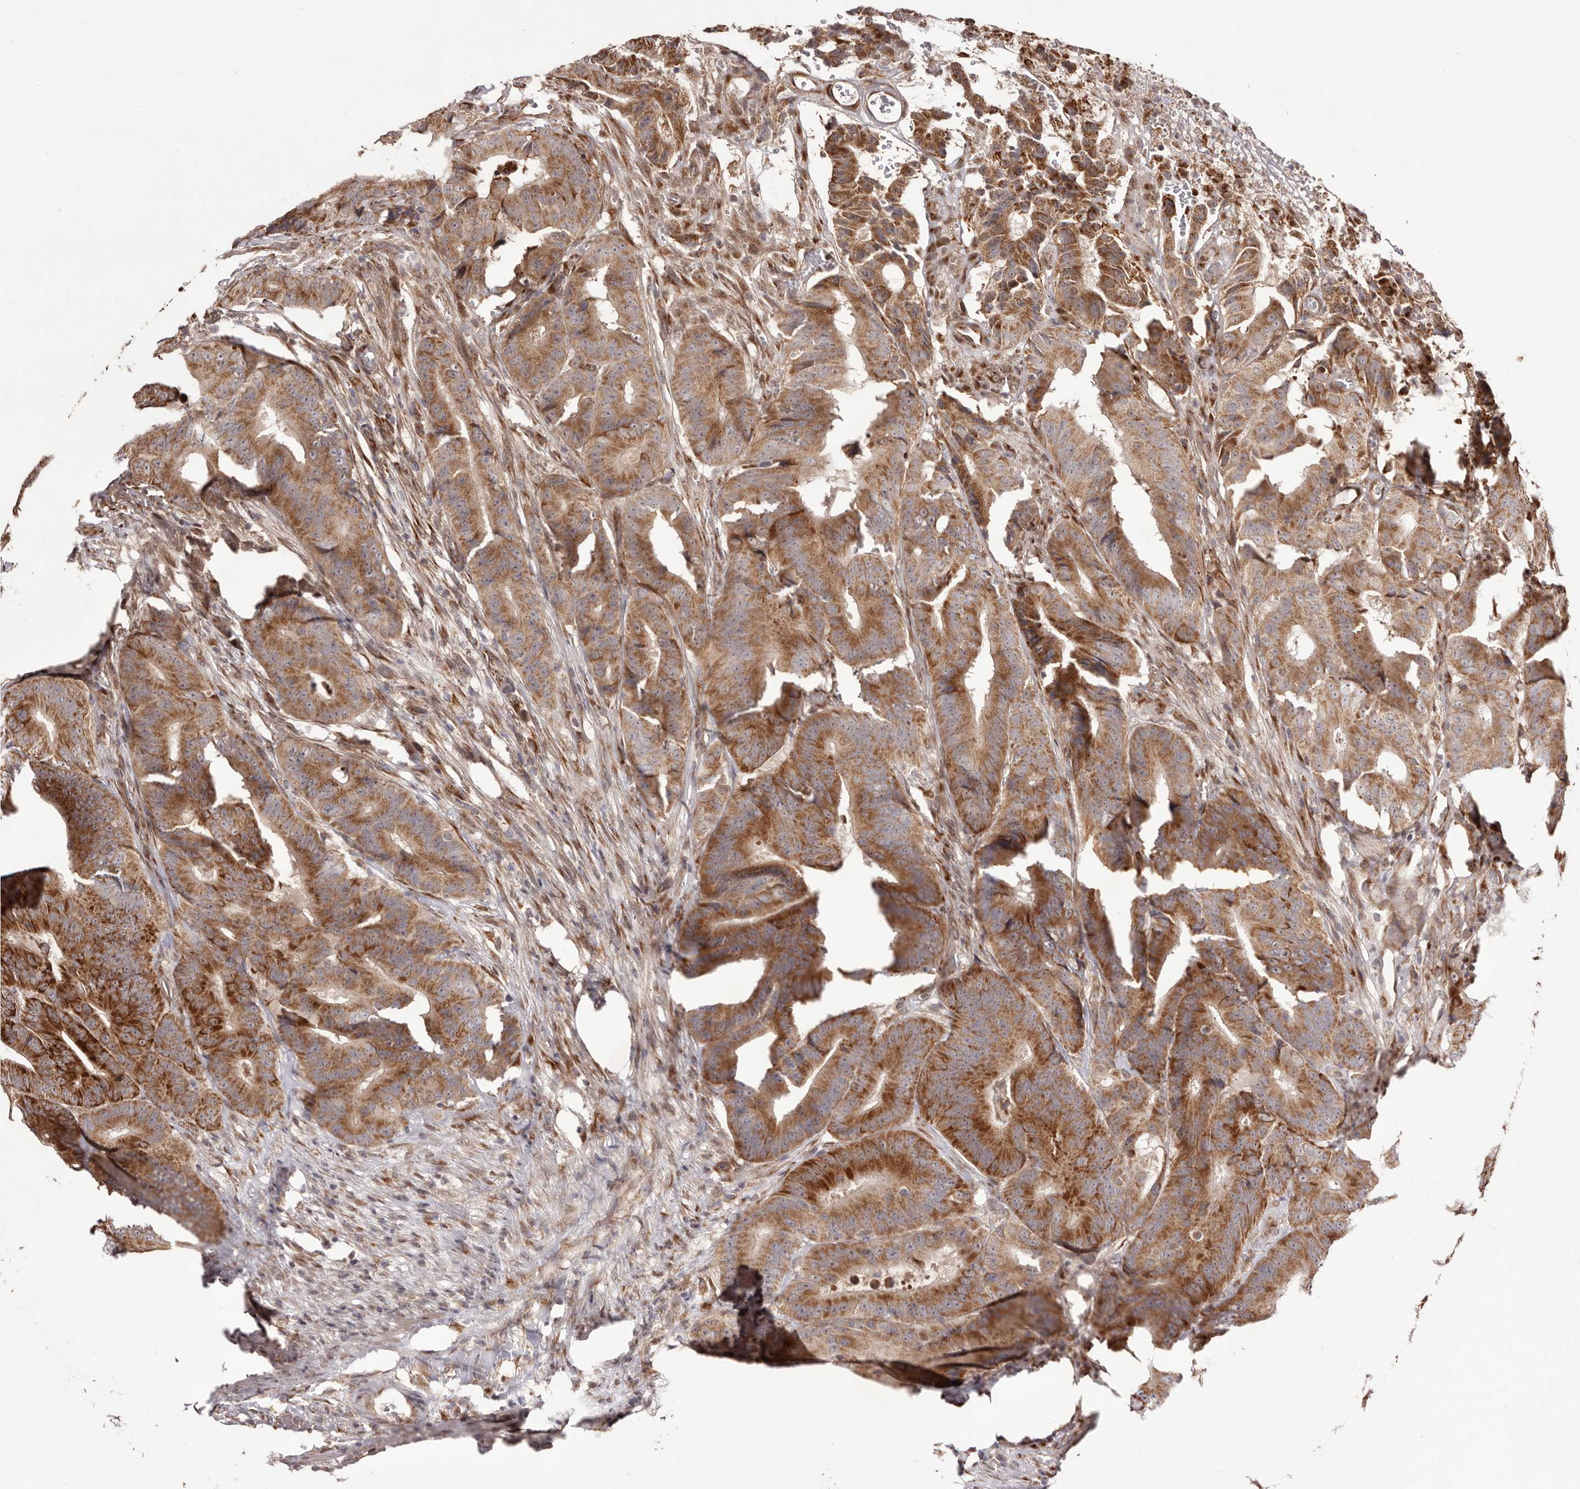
{"staining": {"intensity": "moderate", "quantity": ">75%", "location": "cytoplasmic/membranous"}, "tissue": "colorectal cancer", "cell_type": "Tumor cells", "image_type": "cancer", "snomed": [{"axis": "morphology", "description": "Adenocarcinoma, NOS"}, {"axis": "topography", "description": "Colon"}], "caption": "Colorectal adenocarcinoma stained with DAB (3,3'-diaminobenzidine) immunohistochemistry (IHC) shows medium levels of moderate cytoplasmic/membranous staining in approximately >75% of tumor cells. (Brightfield microscopy of DAB IHC at high magnification).", "gene": "EGR3", "patient": {"sex": "male", "age": 83}}